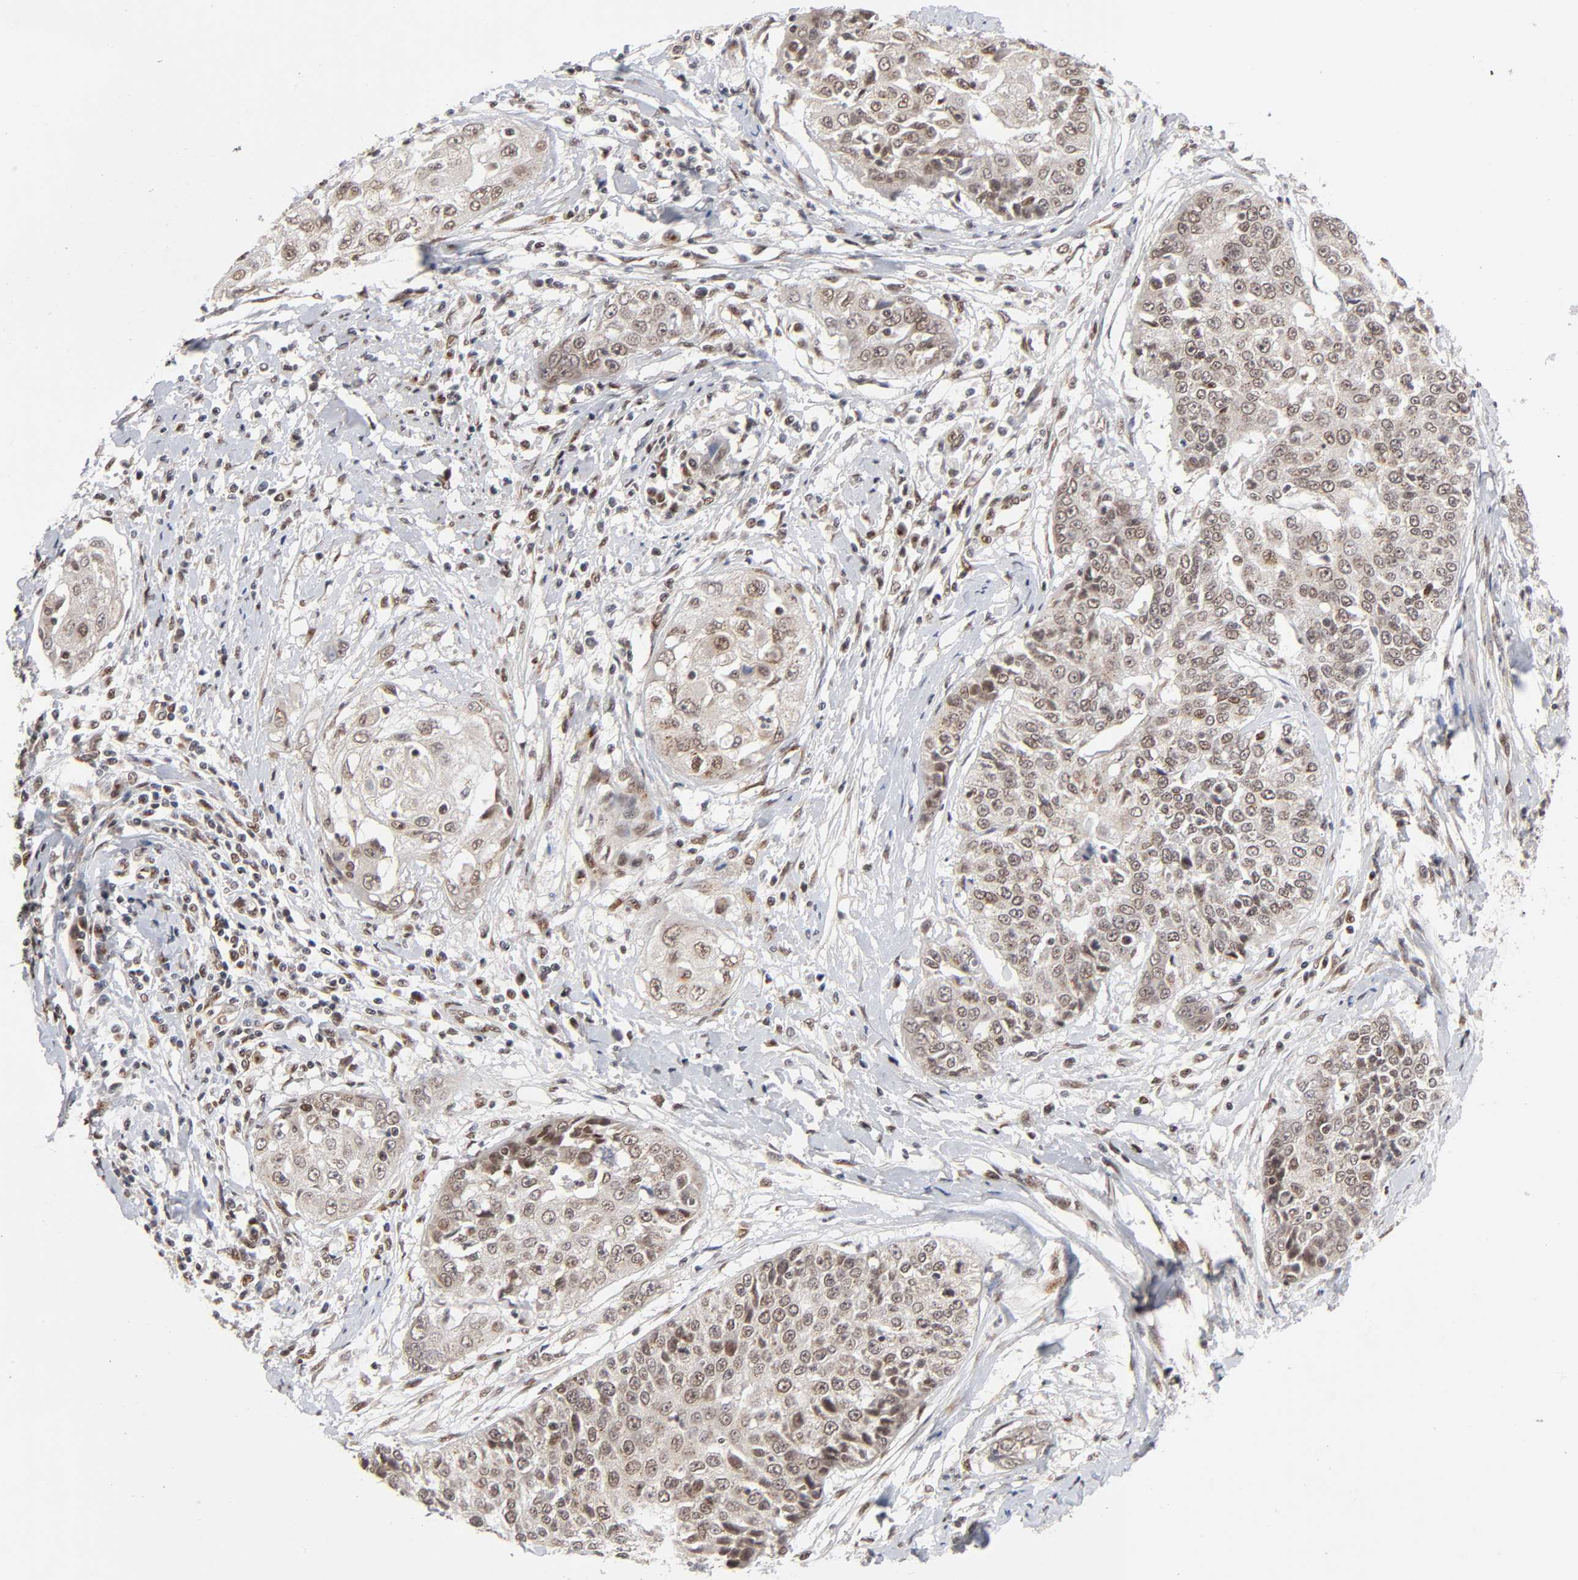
{"staining": {"intensity": "moderate", "quantity": ">75%", "location": "nuclear"}, "tissue": "cervical cancer", "cell_type": "Tumor cells", "image_type": "cancer", "snomed": [{"axis": "morphology", "description": "Squamous cell carcinoma, NOS"}, {"axis": "topography", "description": "Cervix"}], "caption": "Human cervical cancer stained for a protein (brown) reveals moderate nuclear positive staining in about >75% of tumor cells.", "gene": "EP300", "patient": {"sex": "female", "age": 64}}